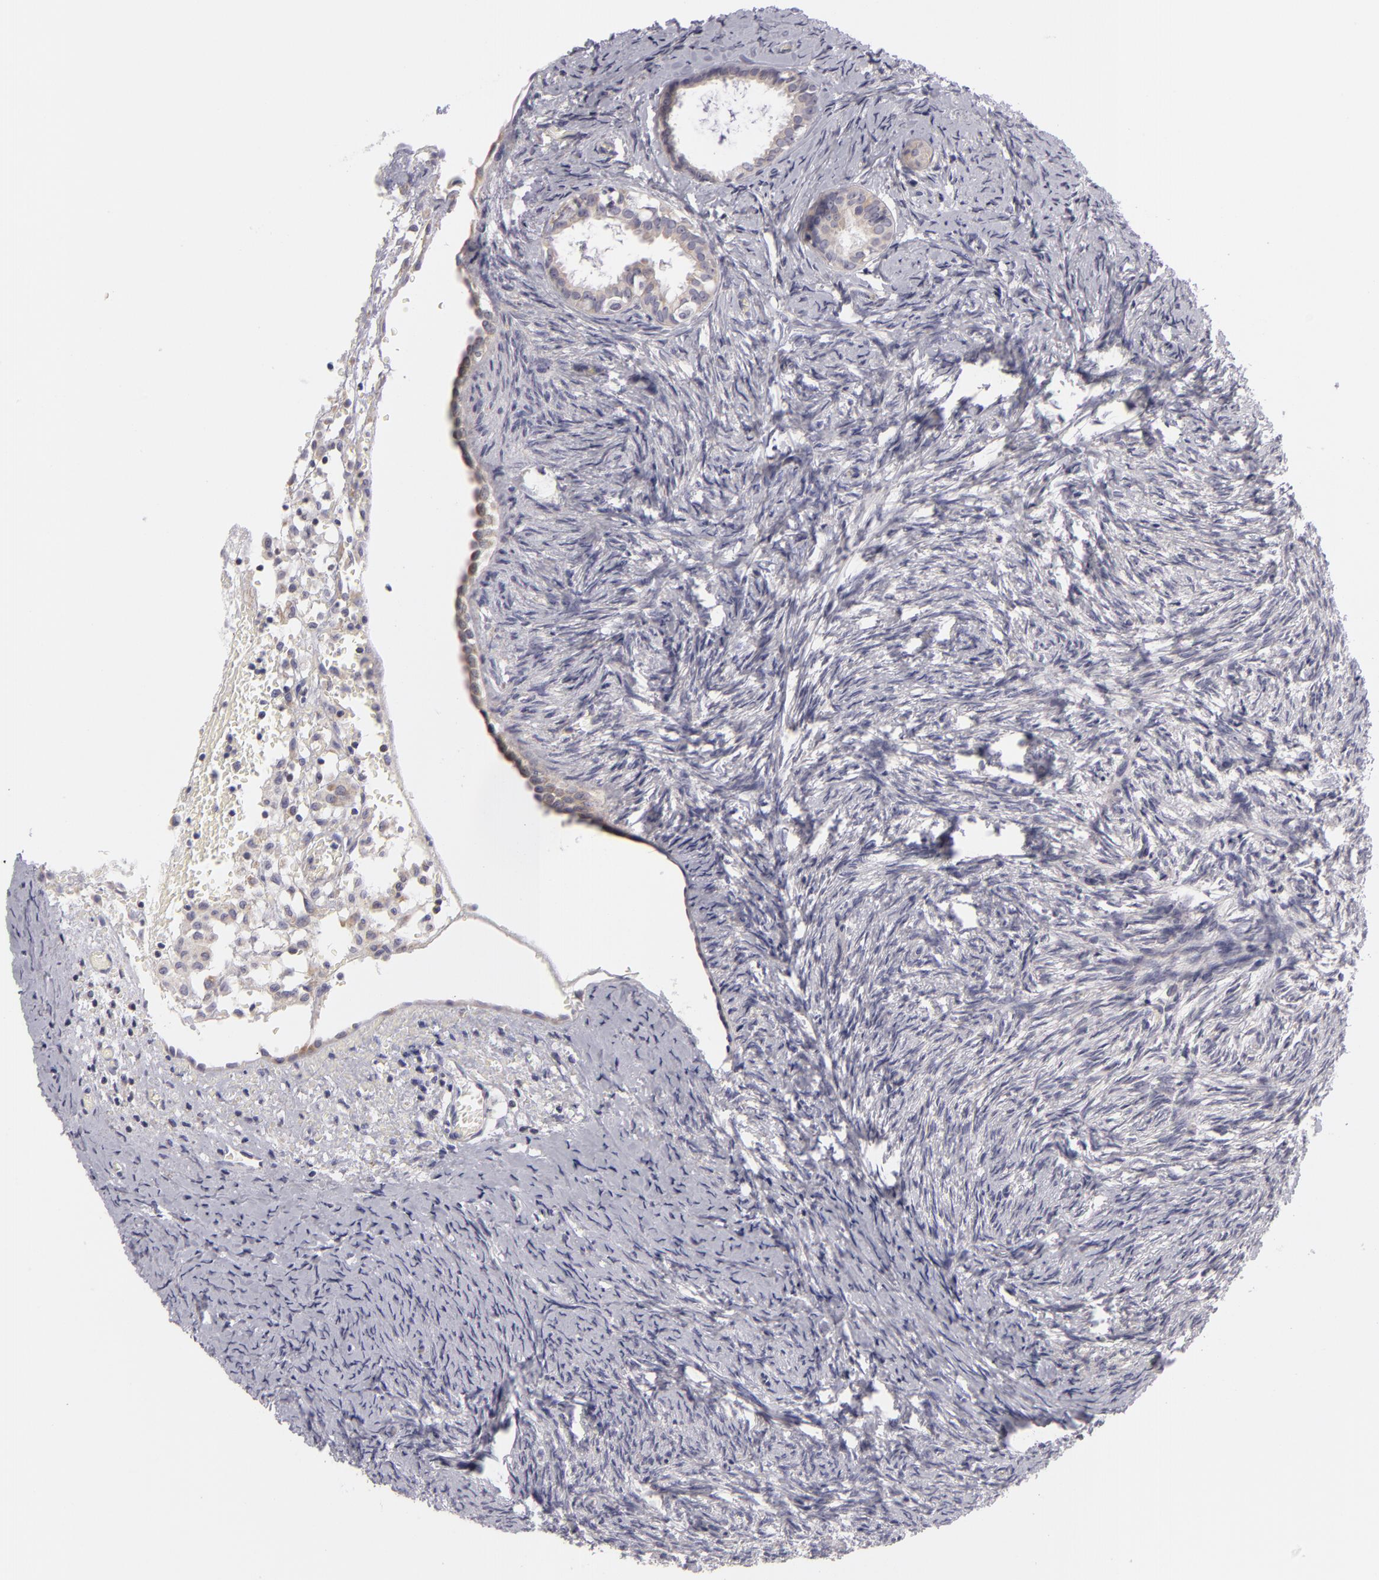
{"staining": {"intensity": "weak", "quantity": ">75%", "location": "cytoplasmic/membranous"}, "tissue": "ovary", "cell_type": "Follicle cells", "image_type": "normal", "snomed": [{"axis": "morphology", "description": "Normal tissue, NOS"}, {"axis": "topography", "description": "Ovary"}], "caption": "Approximately >75% of follicle cells in benign ovary display weak cytoplasmic/membranous protein positivity as visualized by brown immunohistochemical staining.", "gene": "ATP2B3", "patient": {"sex": "female", "age": 54}}